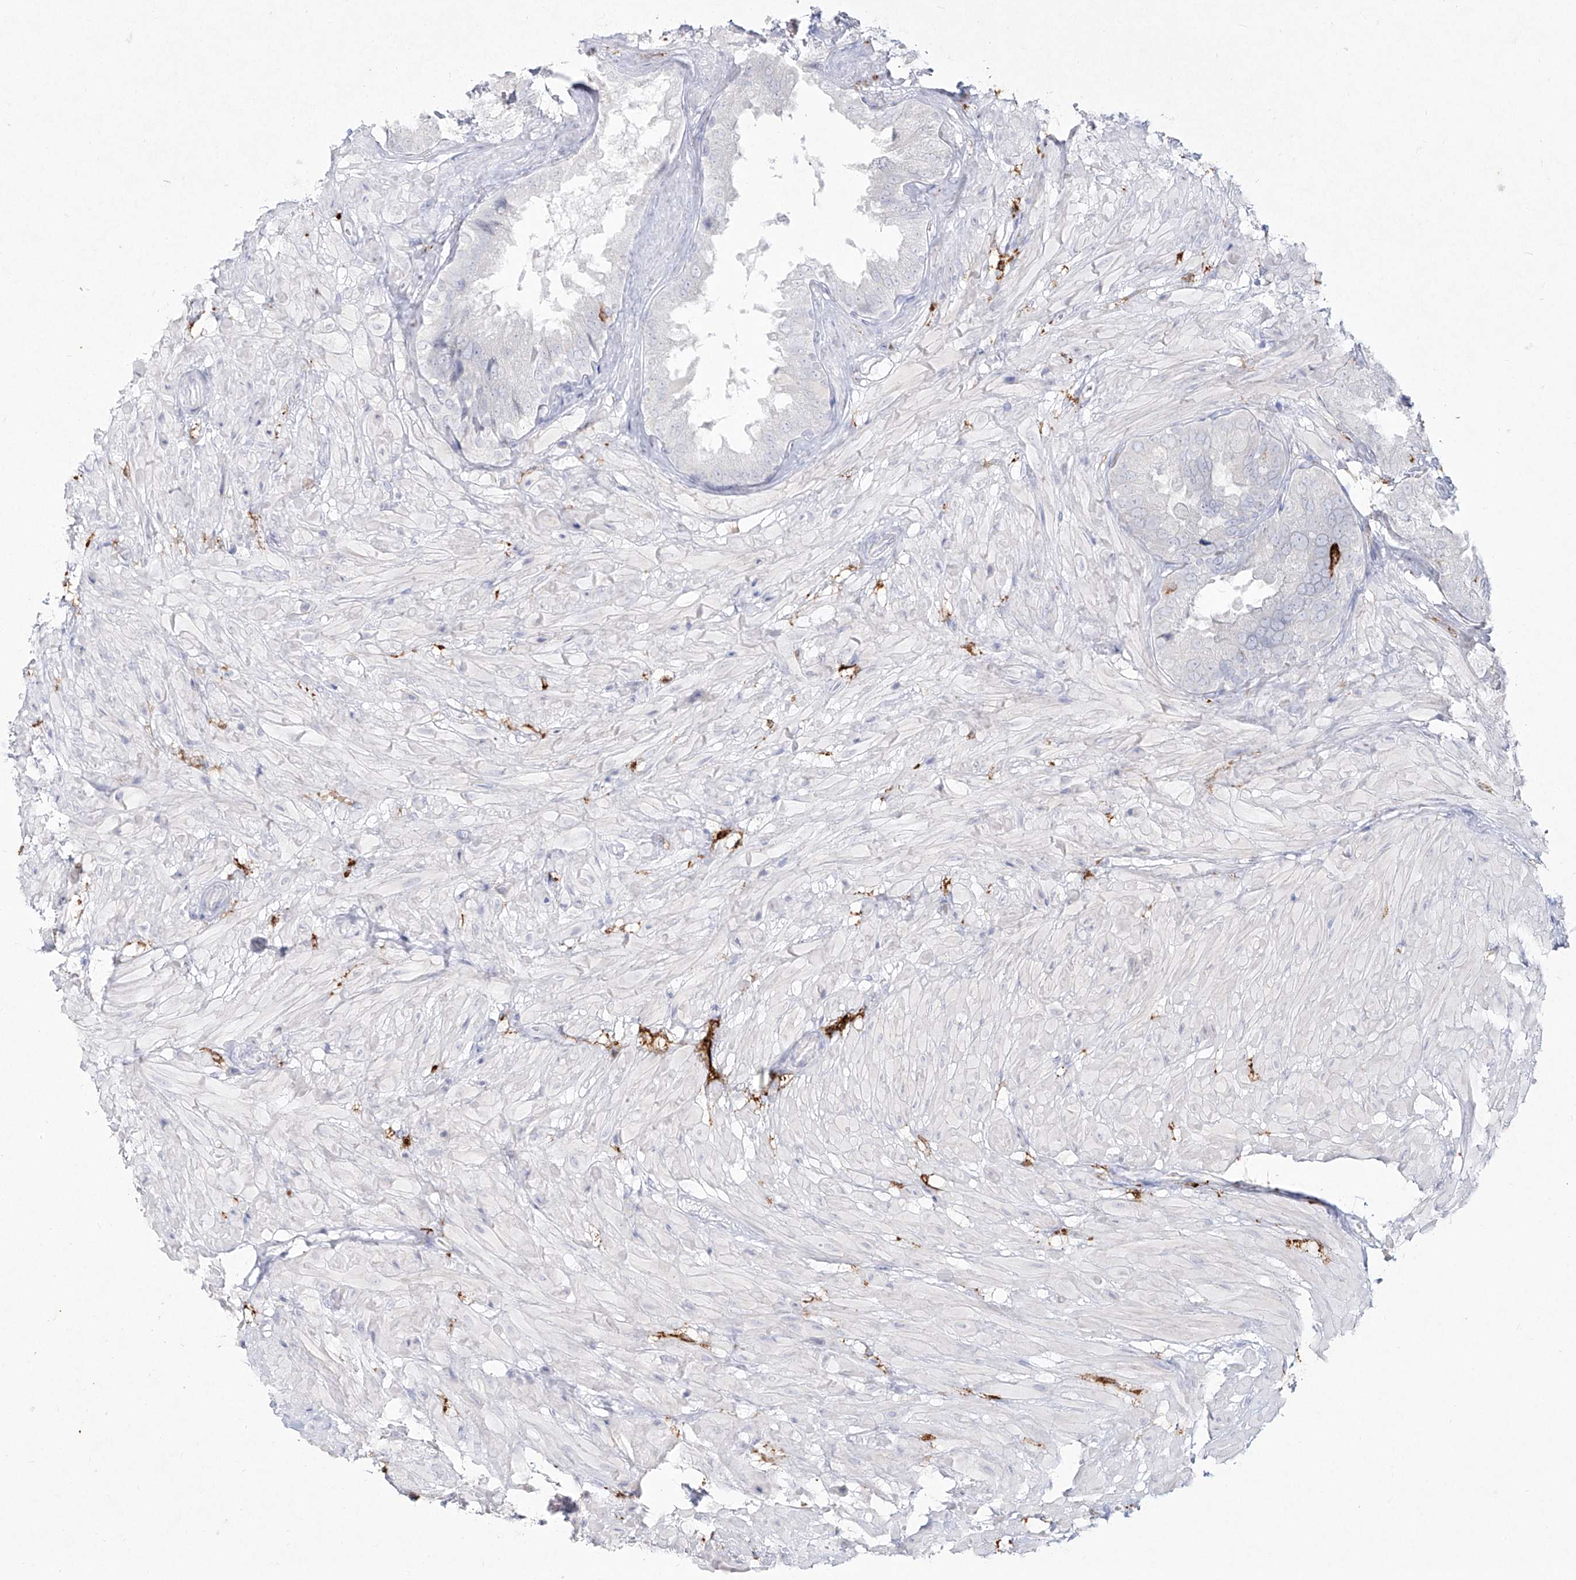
{"staining": {"intensity": "negative", "quantity": "none", "location": "none"}, "tissue": "seminal vesicle", "cell_type": "Glandular cells", "image_type": "normal", "snomed": [{"axis": "morphology", "description": "Normal tissue, NOS"}, {"axis": "topography", "description": "Seminal veicle"}, {"axis": "topography", "description": "Peripheral nerve tissue"}], "caption": "High power microscopy image of an immunohistochemistry (IHC) image of normal seminal vesicle, revealing no significant positivity in glandular cells.", "gene": "CD209", "patient": {"sex": "male", "age": 63}}